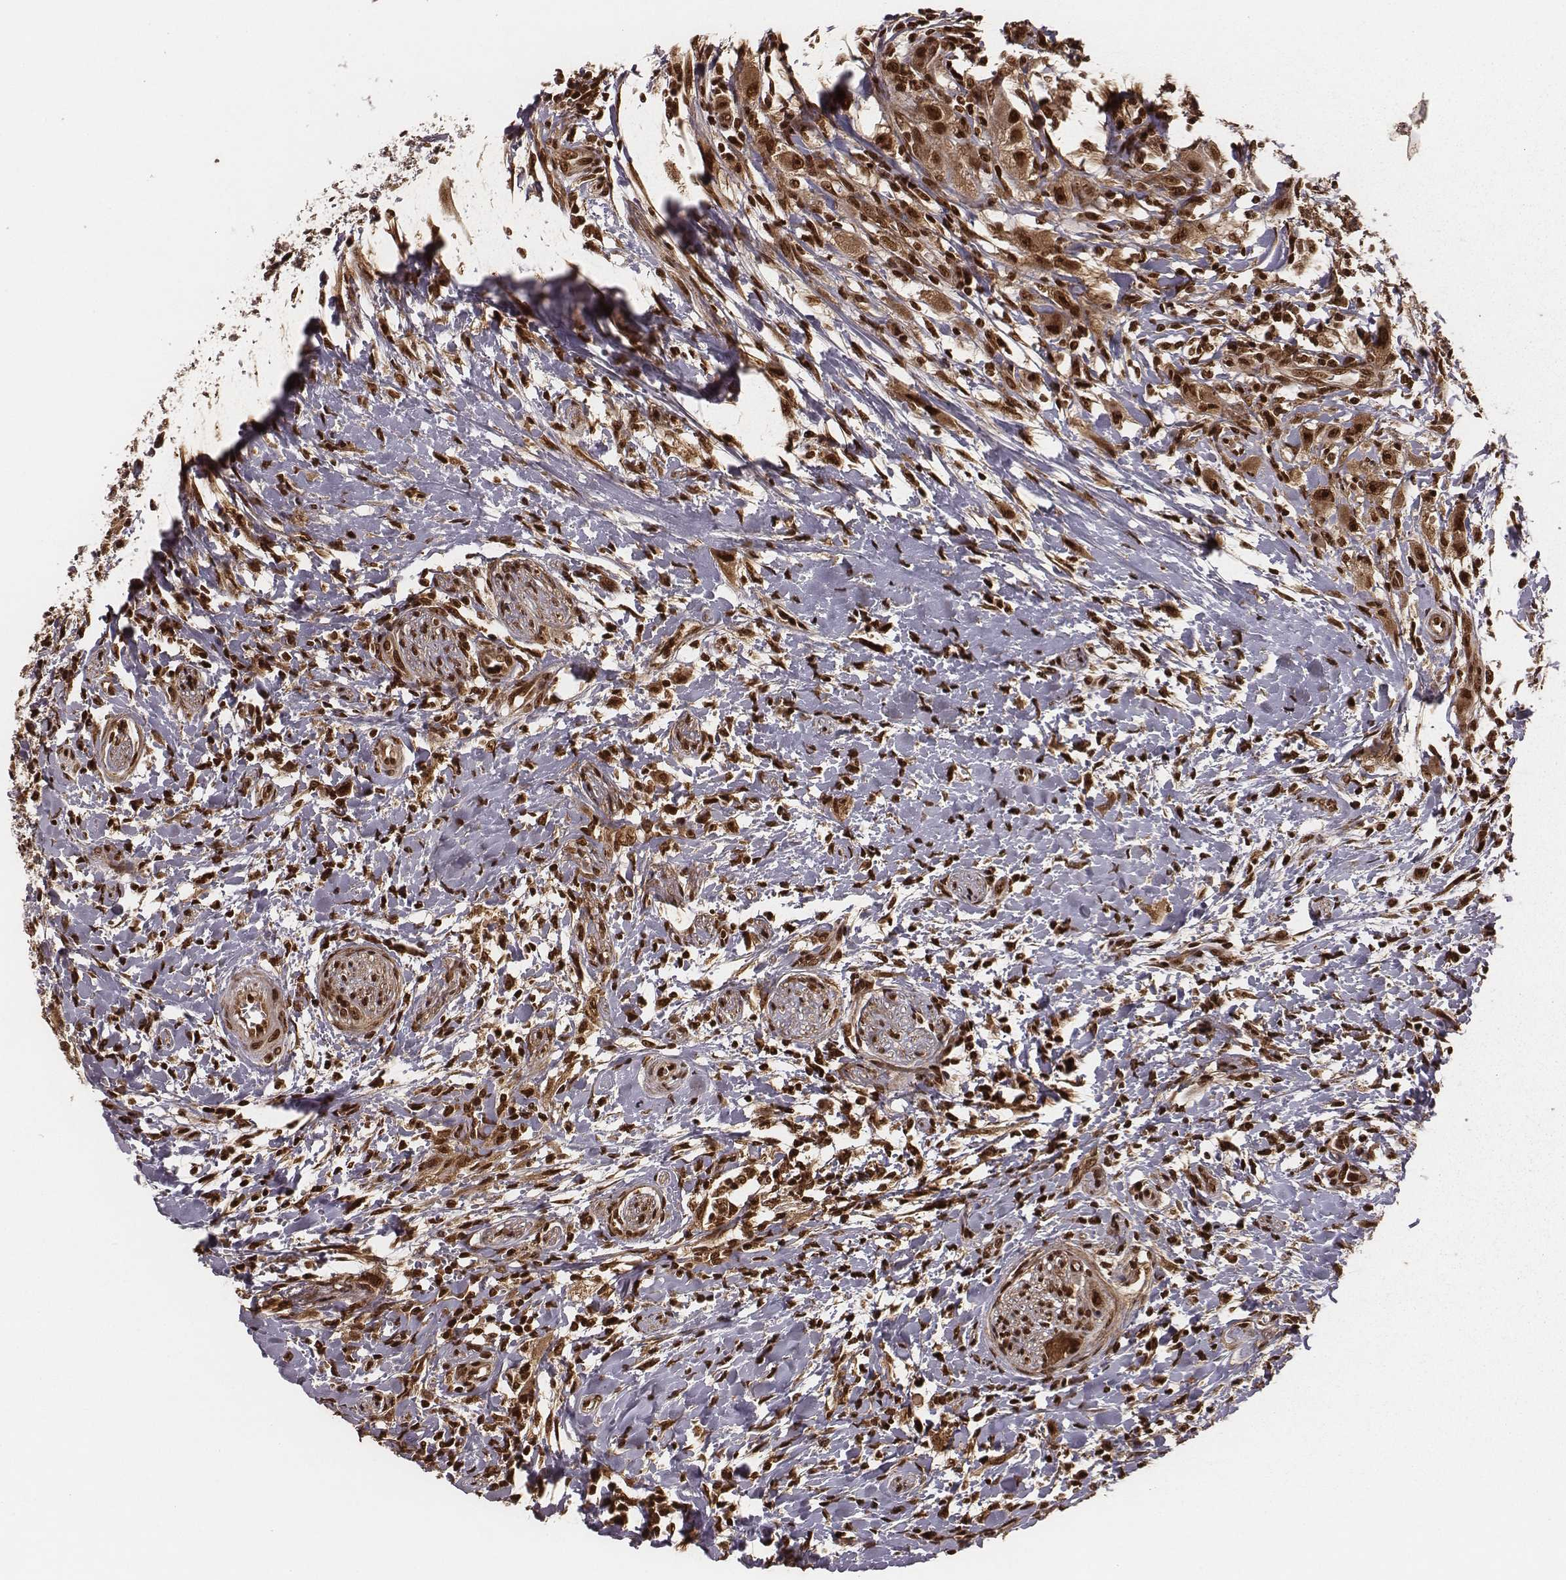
{"staining": {"intensity": "strong", "quantity": ">75%", "location": "cytoplasmic/membranous,nuclear"}, "tissue": "head and neck cancer", "cell_type": "Tumor cells", "image_type": "cancer", "snomed": [{"axis": "morphology", "description": "Squamous cell carcinoma, NOS"}, {"axis": "morphology", "description": "Squamous cell carcinoma, metastatic, NOS"}, {"axis": "topography", "description": "Oral tissue"}, {"axis": "topography", "description": "Head-Neck"}], "caption": "A high-resolution micrograph shows immunohistochemistry (IHC) staining of head and neck cancer, which exhibits strong cytoplasmic/membranous and nuclear positivity in approximately >75% of tumor cells.", "gene": "NFX1", "patient": {"sex": "female", "age": 85}}